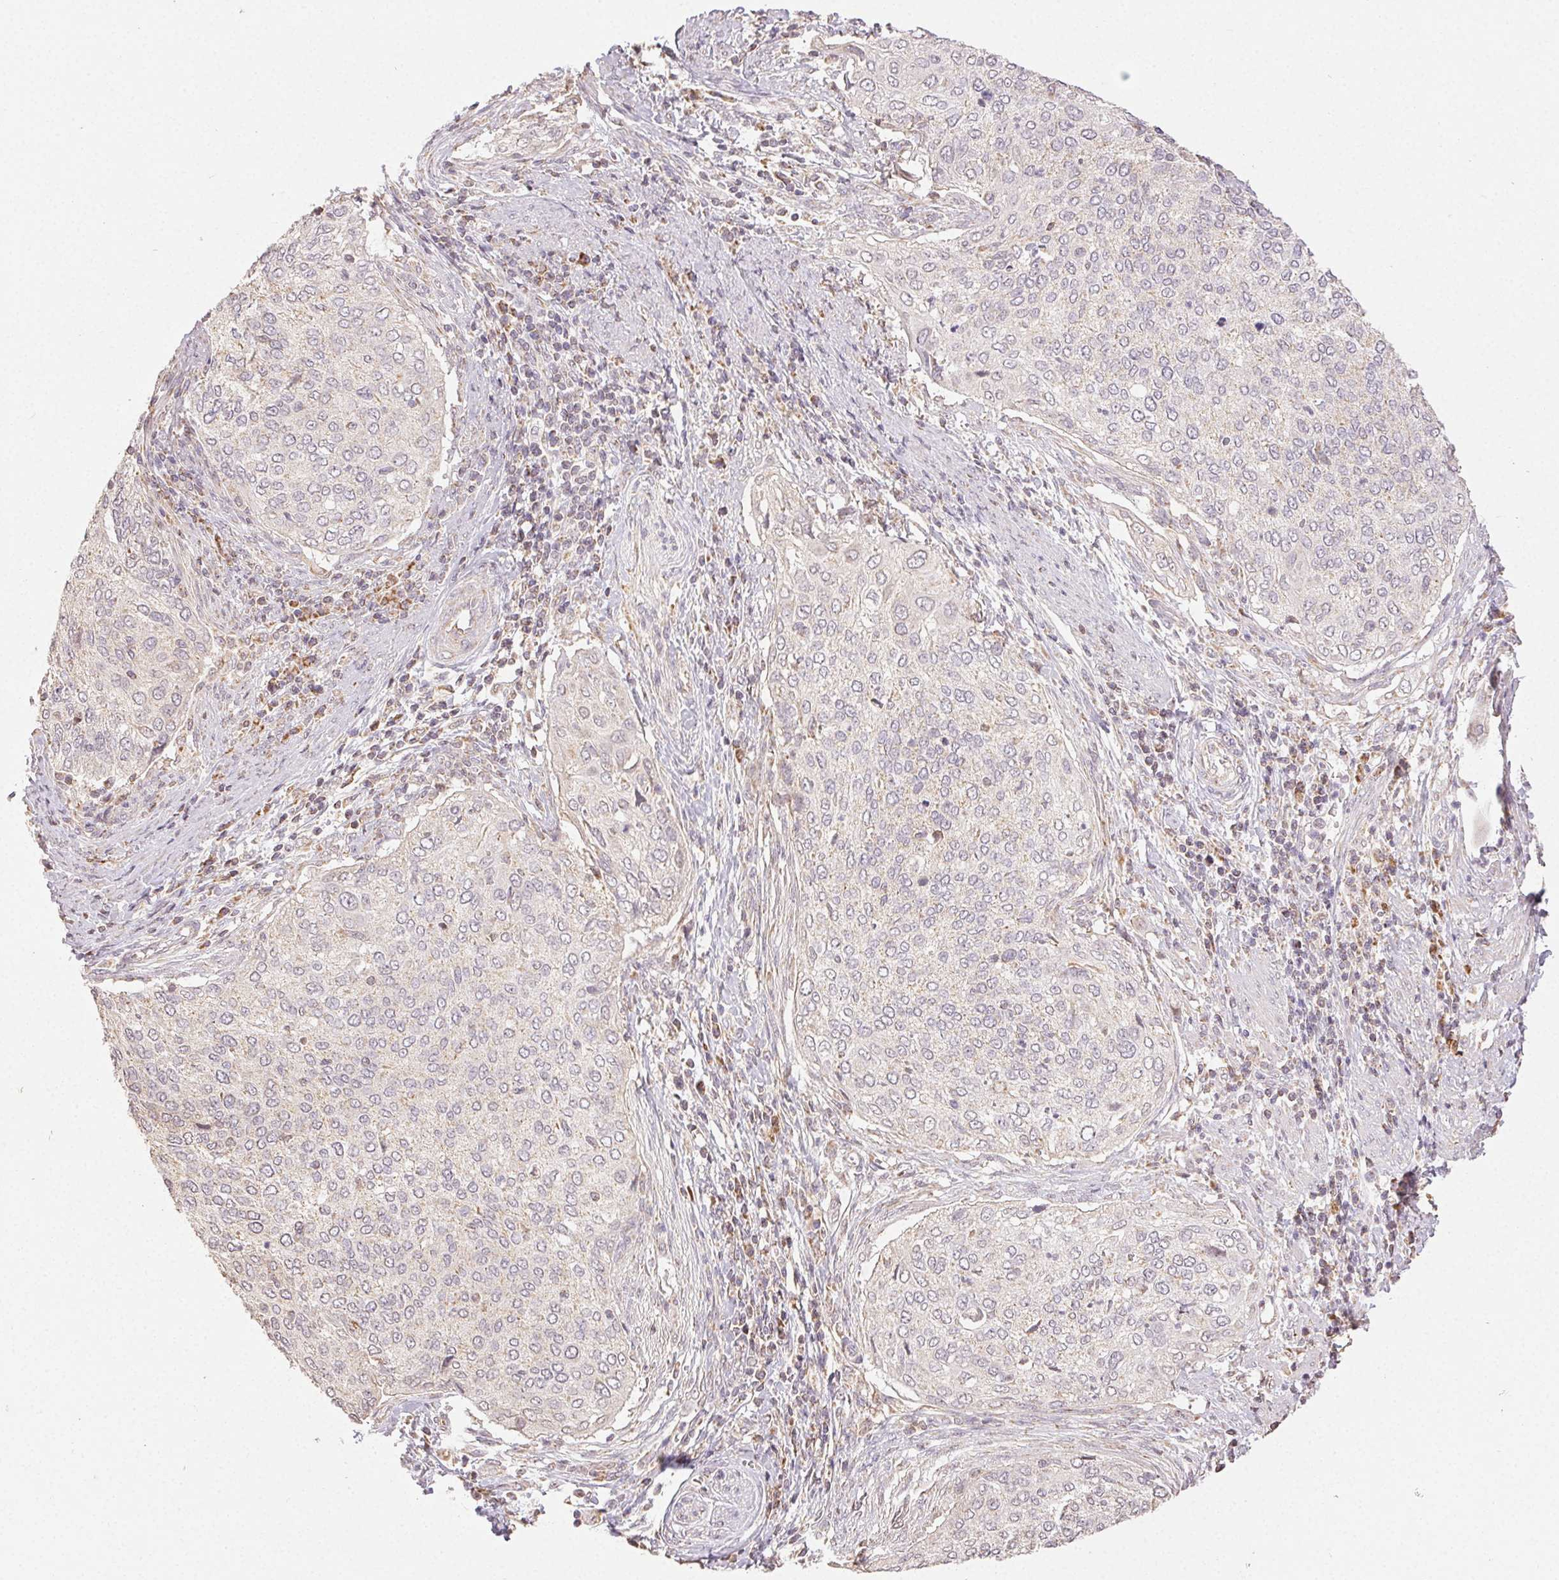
{"staining": {"intensity": "weak", "quantity": "<25%", "location": "cytoplasmic/membranous"}, "tissue": "cervical cancer", "cell_type": "Tumor cells", "image_type": "cancer", "snomed": [{"axis": "morphology", "description": "Squamous cell carcinoma, NOS"}, {"axis": "topography", "description": "Cervix"}], "caption": "A high-resolution micrograph shows immunohistochemistry (IHC) staining of cervical cancer (squamous cell carcinoma), which exhibits no significant positivity in tumor cells. (Stains: DAB IHC with hematoxylin counter stain, Microscopy: brightfield microscopy at high magnification).", "gene": "CLASP1", "patient": {"sex": "female", "age": 38}}